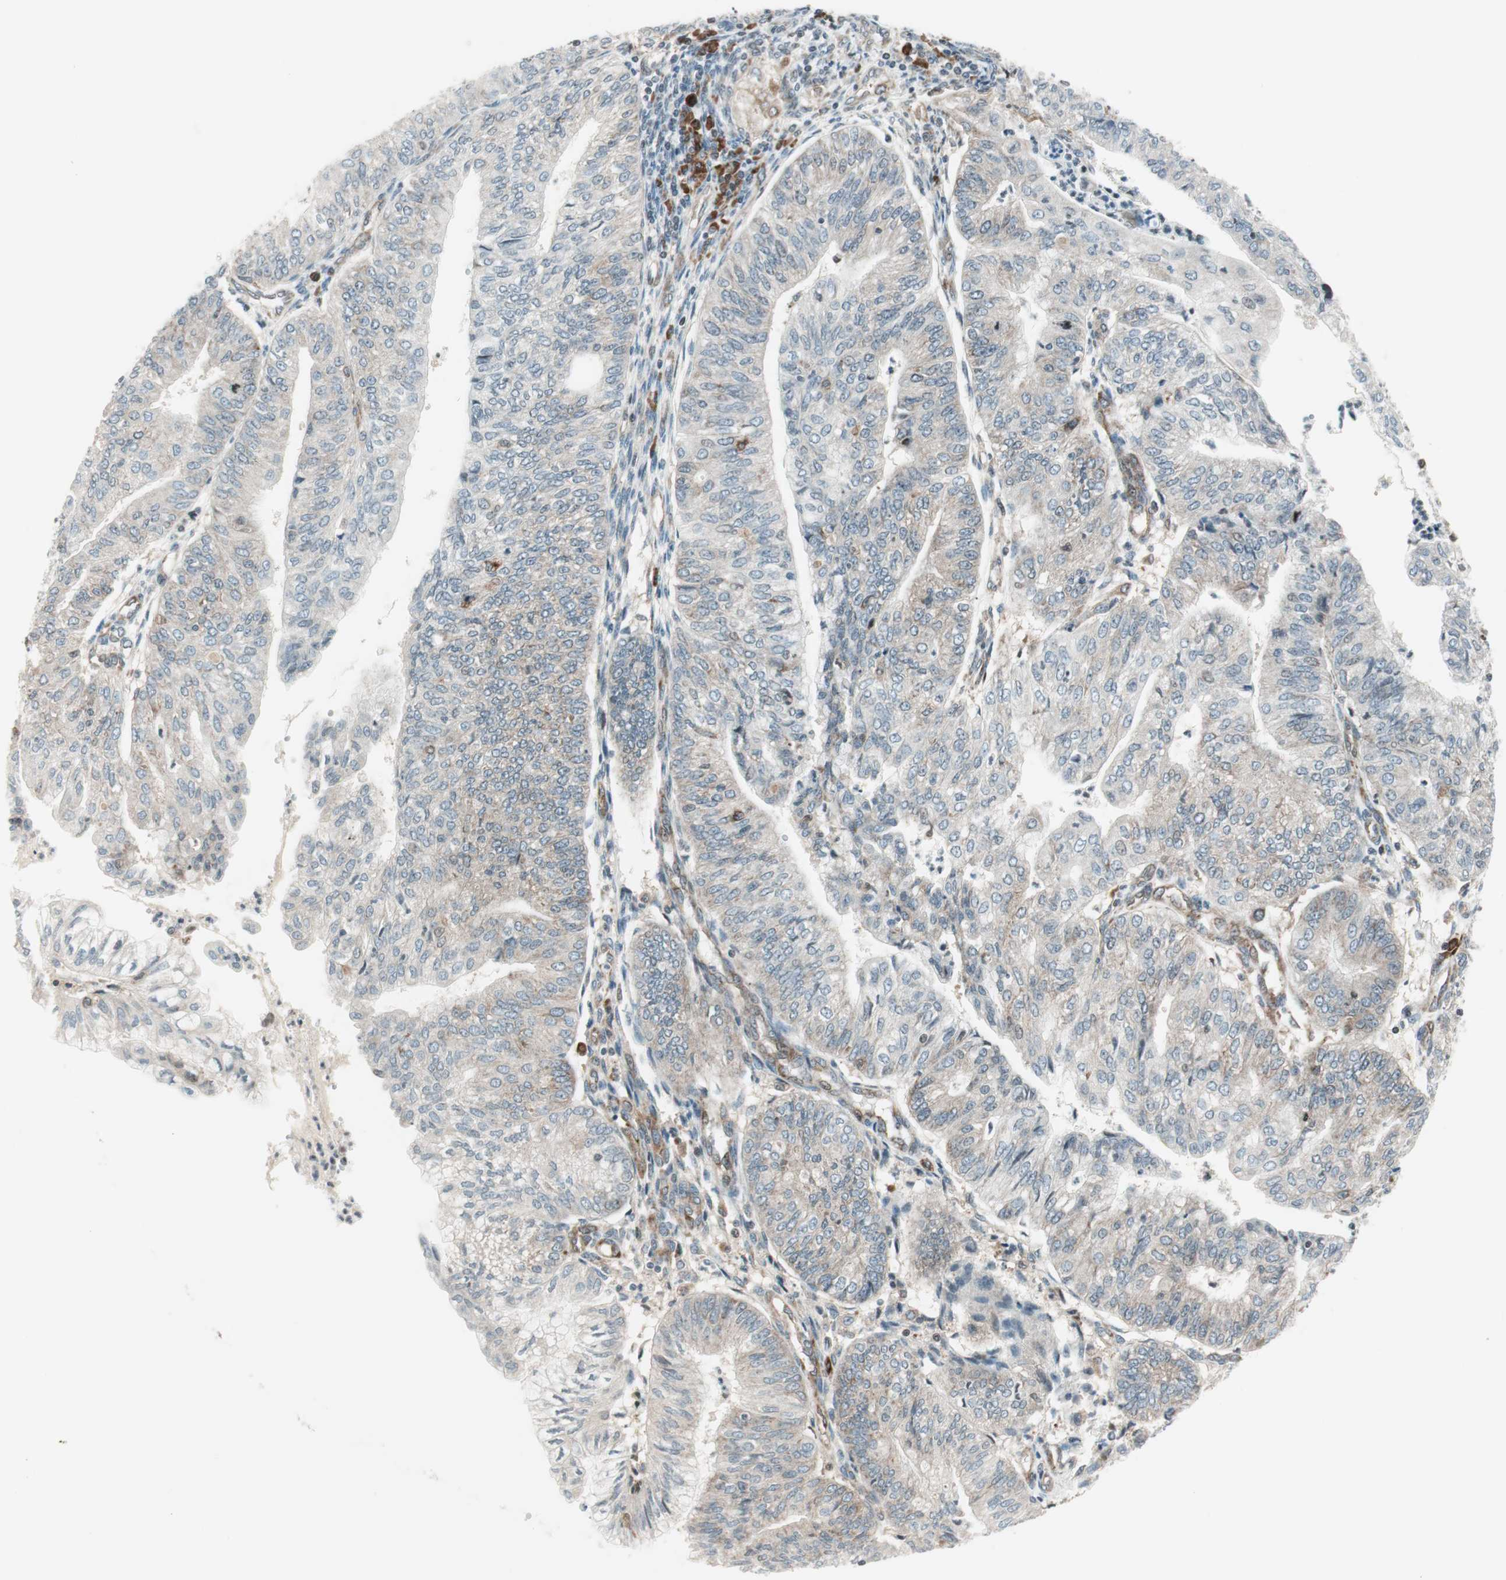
{"staining": {"intensity": "weak", "quantity": "<25%", "location": "cytoplasmic/membranous"}, "tissue": "endometrial cancer", "cell_type": "Tumor cells", "image_type": "cancer", "snomed": [{"axis": "morphology", "description": "Adenocarcinoma, NOS"}, {"axis": "topography", "description": "Endometrium"}], "caption": "Endometrial adenocarcinoma was stained to show a protein in brown. There is no significant staining in tumor cells.", "gene": "TPT1", "patient": {"sex": "female", "age": 59}}